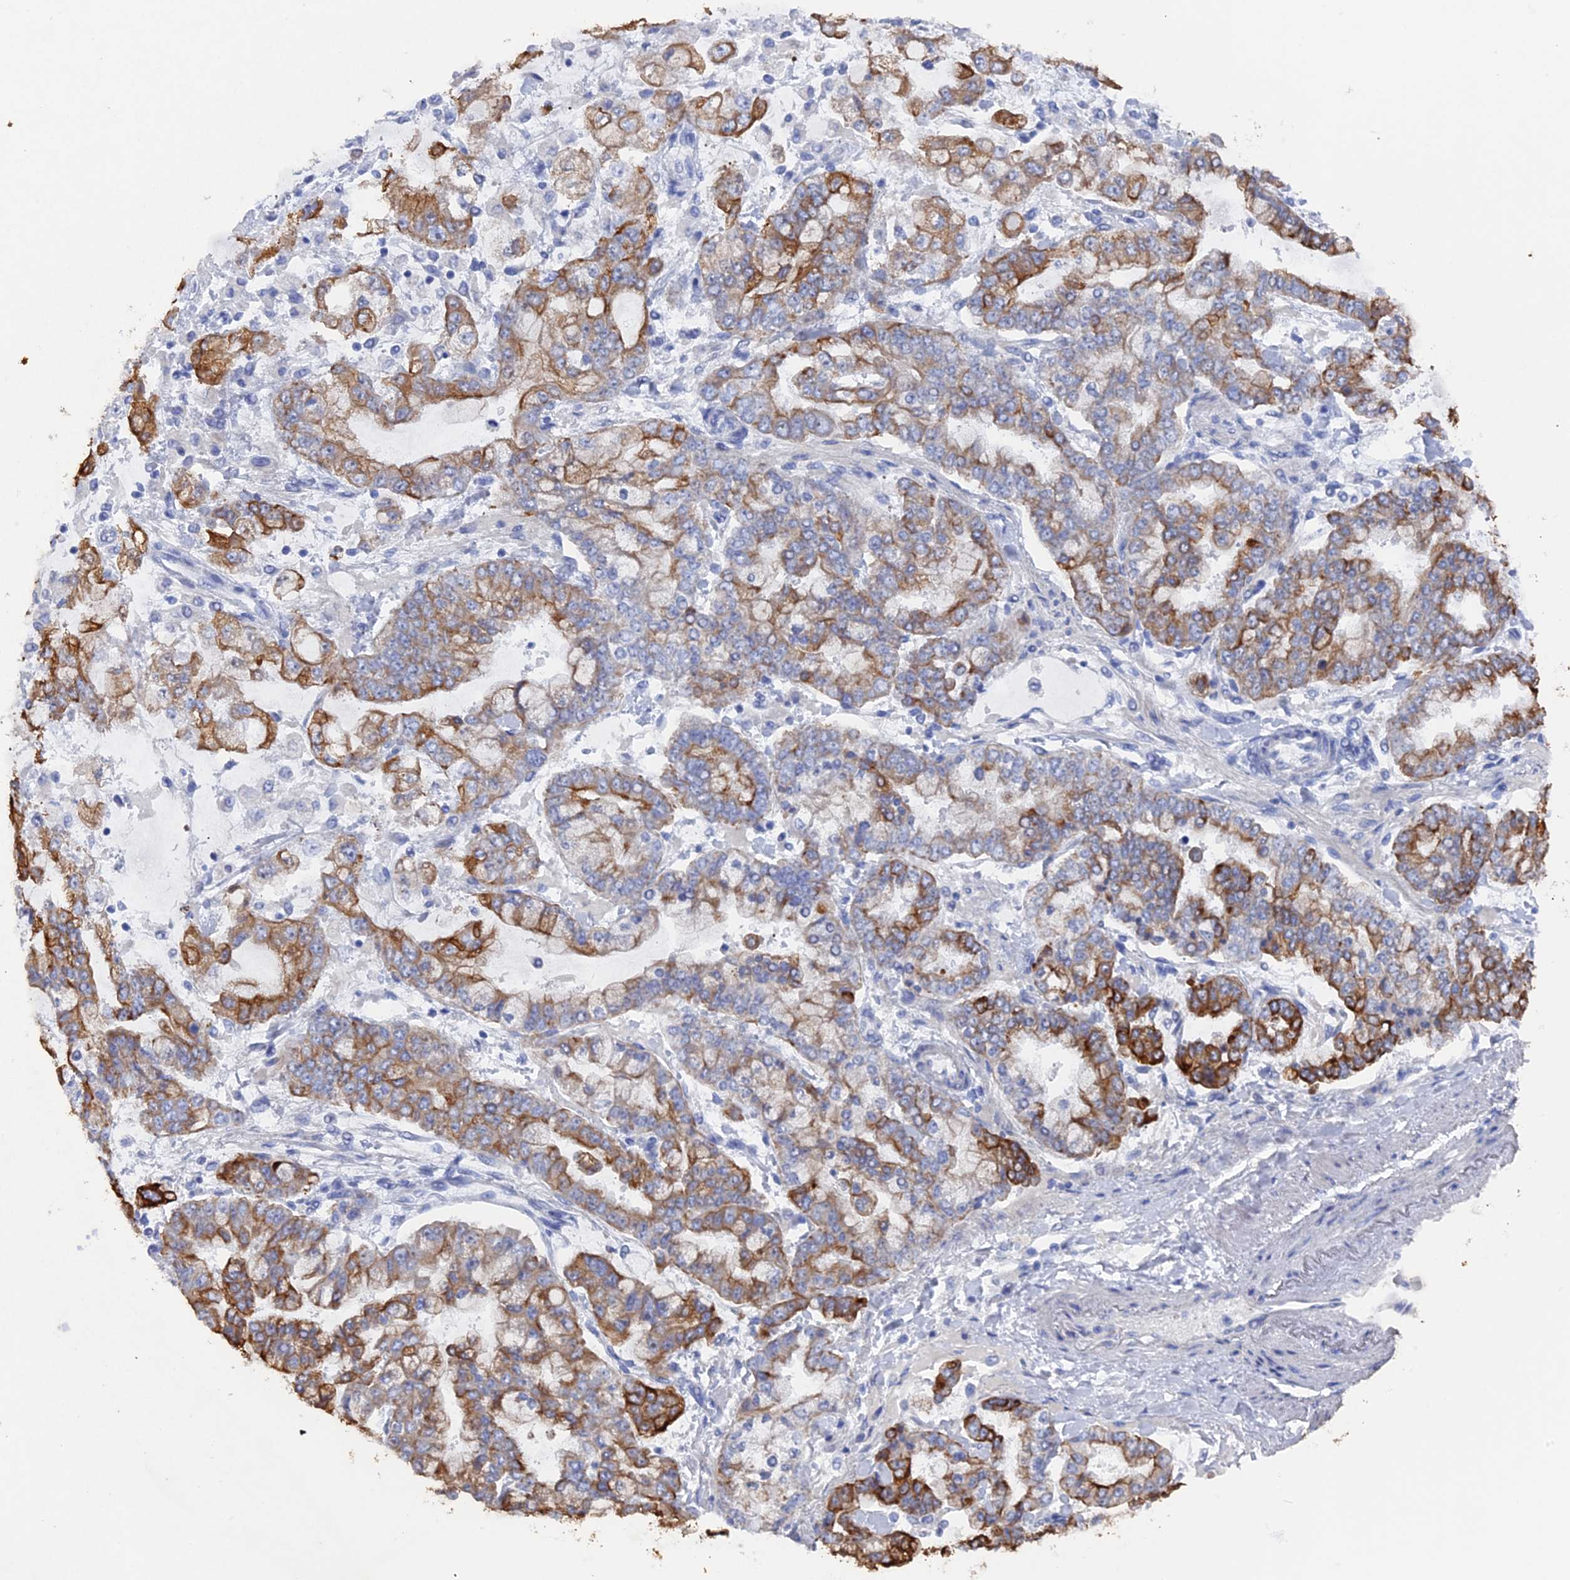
{"staining": {"intensity": "strong", "quantity": "25%-75%", "location": "cytoplasmic/membranous"}, "tissue": "stomach cancer", "cell_type": "Tumor cells", "image_type": "cancer", "snomed": [{"axis": "morphology", "description": "Normal tissue, NOS"}, {"axis": "morphology", "description": "Adenocarcinoma, NOS"}, {"axis": "topography", "description": "Stomach, upper"}, {"axis": "topography", "description": "Stomach"}], "caption": "A histopathology image of stomach cancer (adenocarcinoma) stained for a protein demonstrates strong cytoplasmic/membranous brown staining in tumor cells. Using DAB (3,3'-diaminobenzidine) (brown) and hematoxylin (blue) stains, captured at high magnification using brightfield microscopy.", "gene": "SRFBP1", "patient": {"sex": "male", "age": 76}}